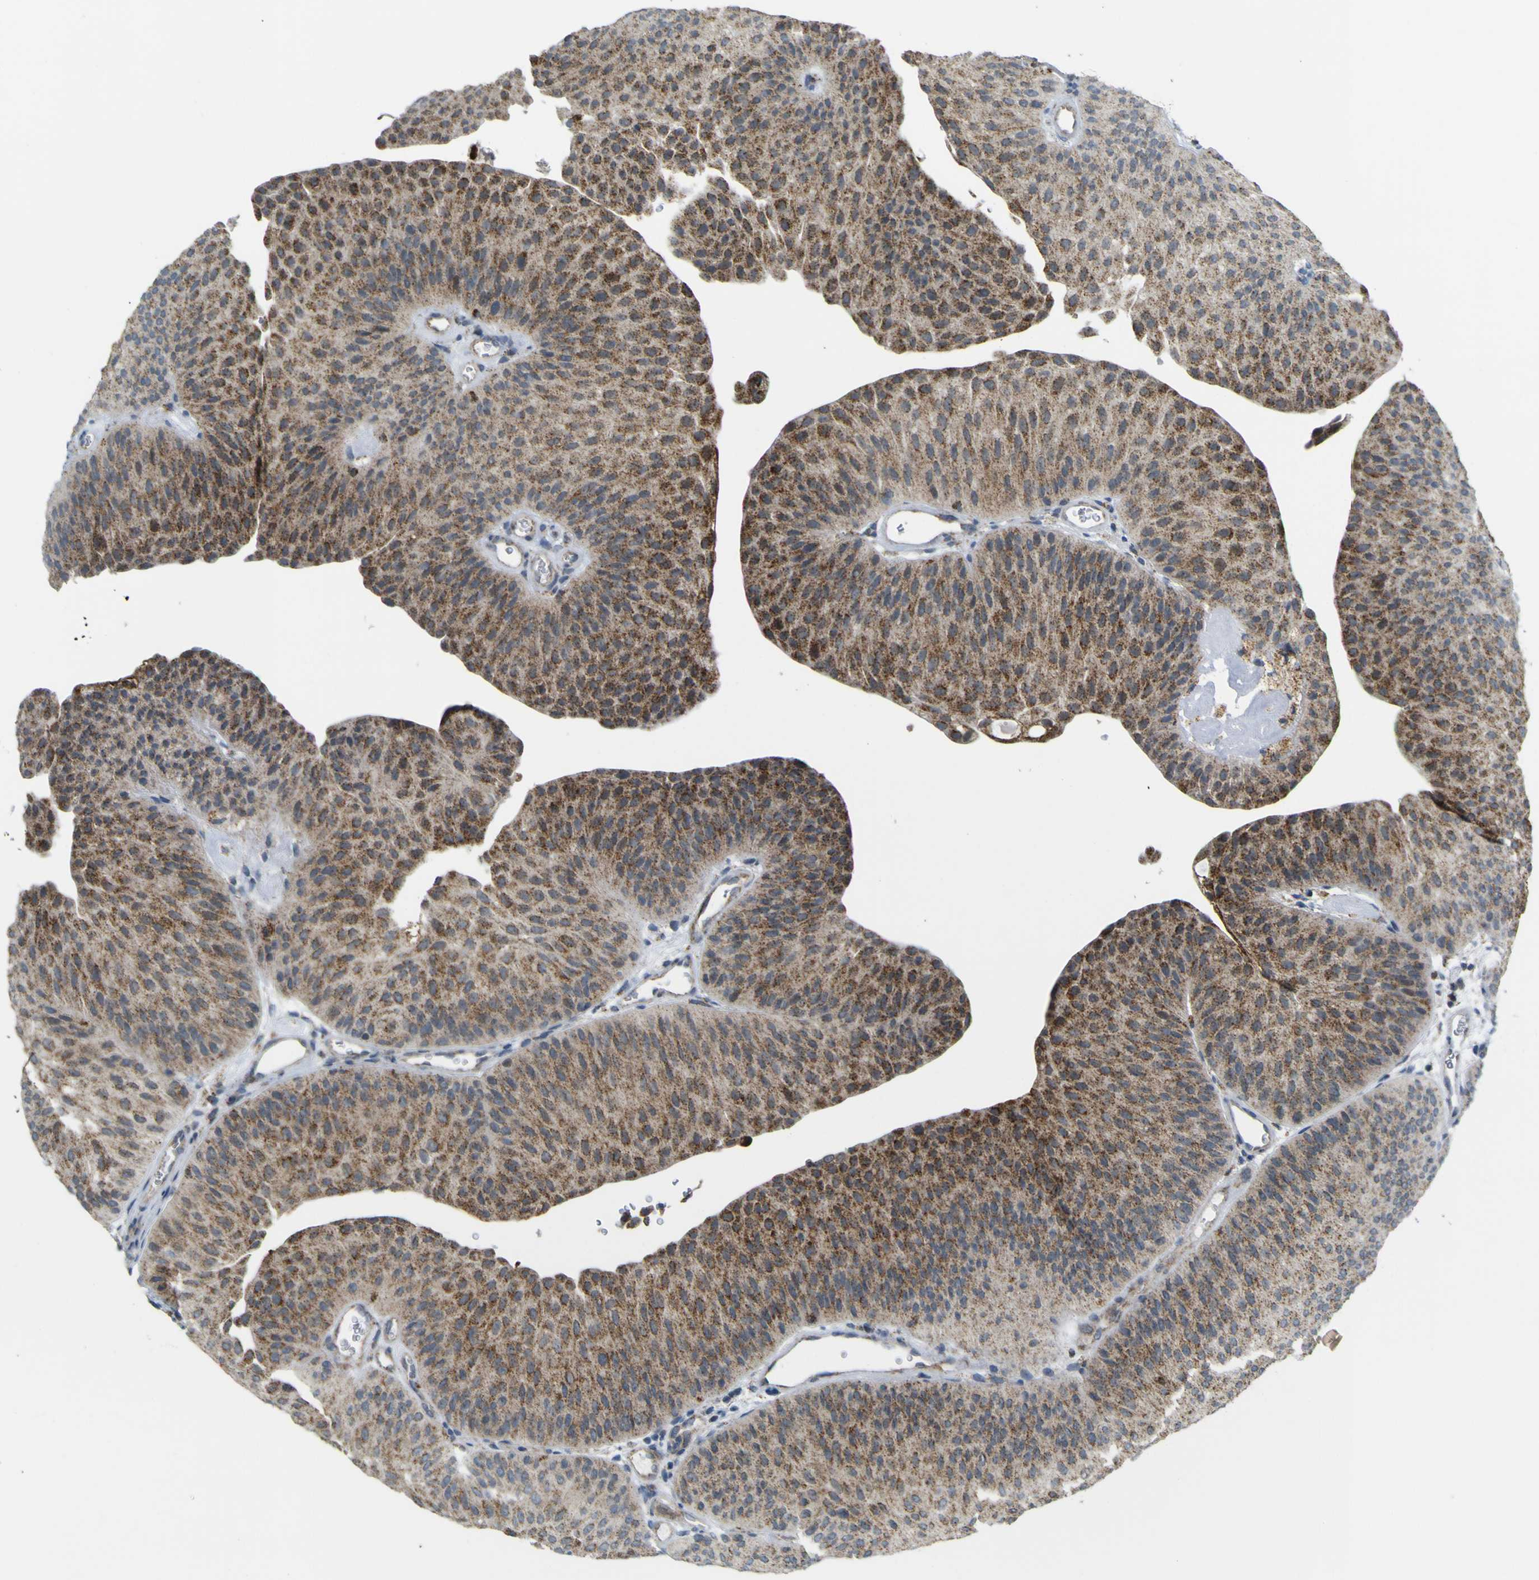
{"staining": {"intensity": "moderate", "quantity": ">75%", "location": "cytoplasmic/membranous"}, "tissue": "urothelial cancer", "cell_type": "Tumor cells", "image_type": "cancer", "snomed": [{"axis": "morphology", "description": "Urothelial carcinoma, Low grade"}, {"axis": "topography", "description": "Urinary bladder"}], "caption": "The image exhibits a brown stain indicating the presence of a protein in the cytoplasmic/membranous of tumor cells in low-grade urothelial carcinoma. (DAB (3,3'-diaminobenzidine) IHC with brightfield microscopy, high magnification).", "gene": "ACBD5", "patient": {"sex": "female", "age": 60}}